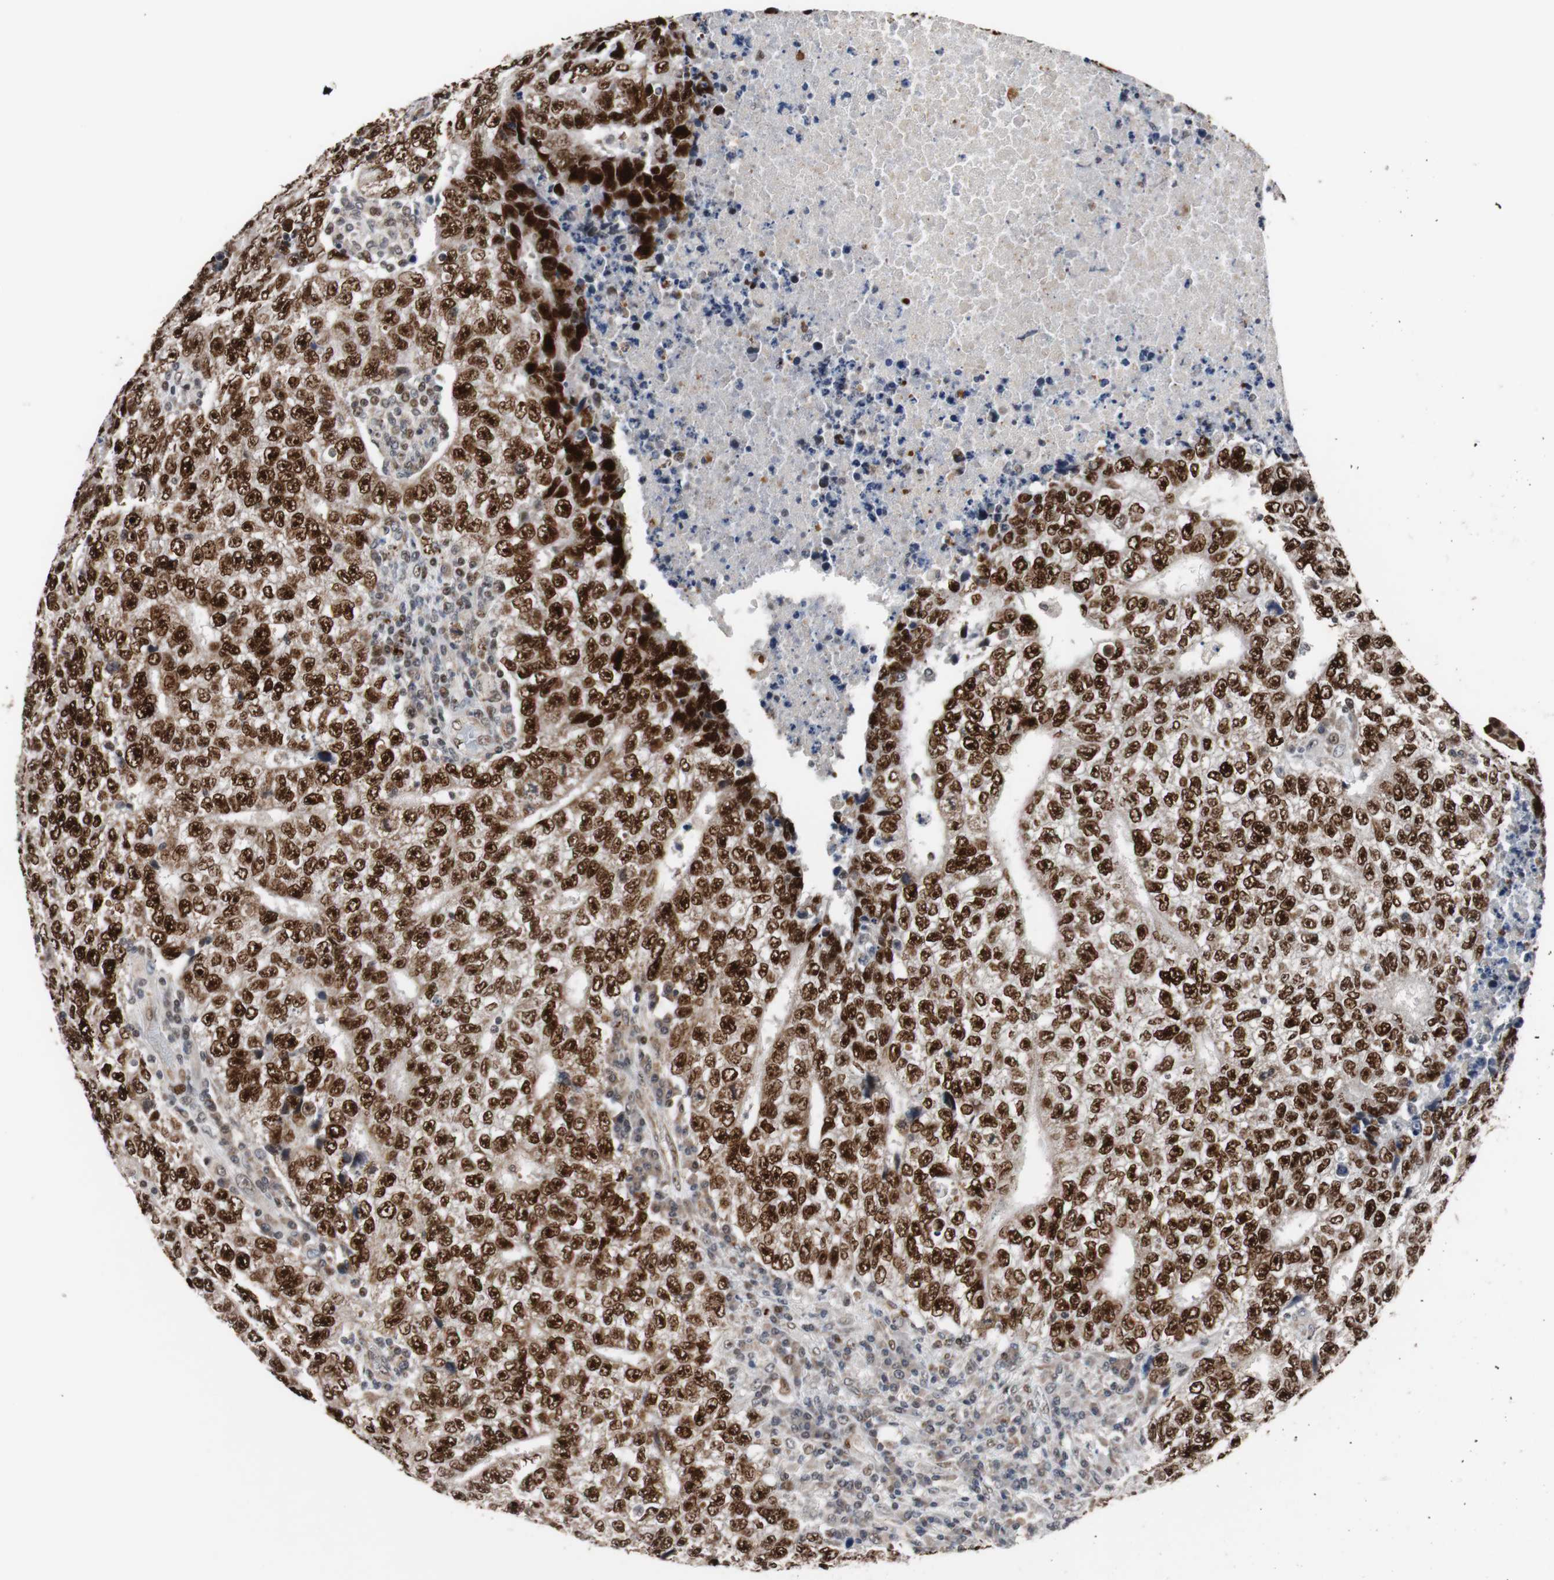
{"staining": {"intensity": "strong", "quantity": ">75%", "location": "nuclear"}, "tissue": "testis cancer", "cell_type": "Tumor cells", "image_type": "cancer", "snomed": [{"axis": "morphology", "description": "Necrosis, NOS"}, {"axis": "morphology", "description": "Carcinoma, Embryonal, NOS"}, {"axis": "topography", "description": "Testis"}], "caption": "A high amount of strong nuclear expression is seen in approximately >75% of tumor cells in embryonal carcinoma (testis) tissue.", "gene": "NBL1", "patient": {"sex": "male", "age": 19}}